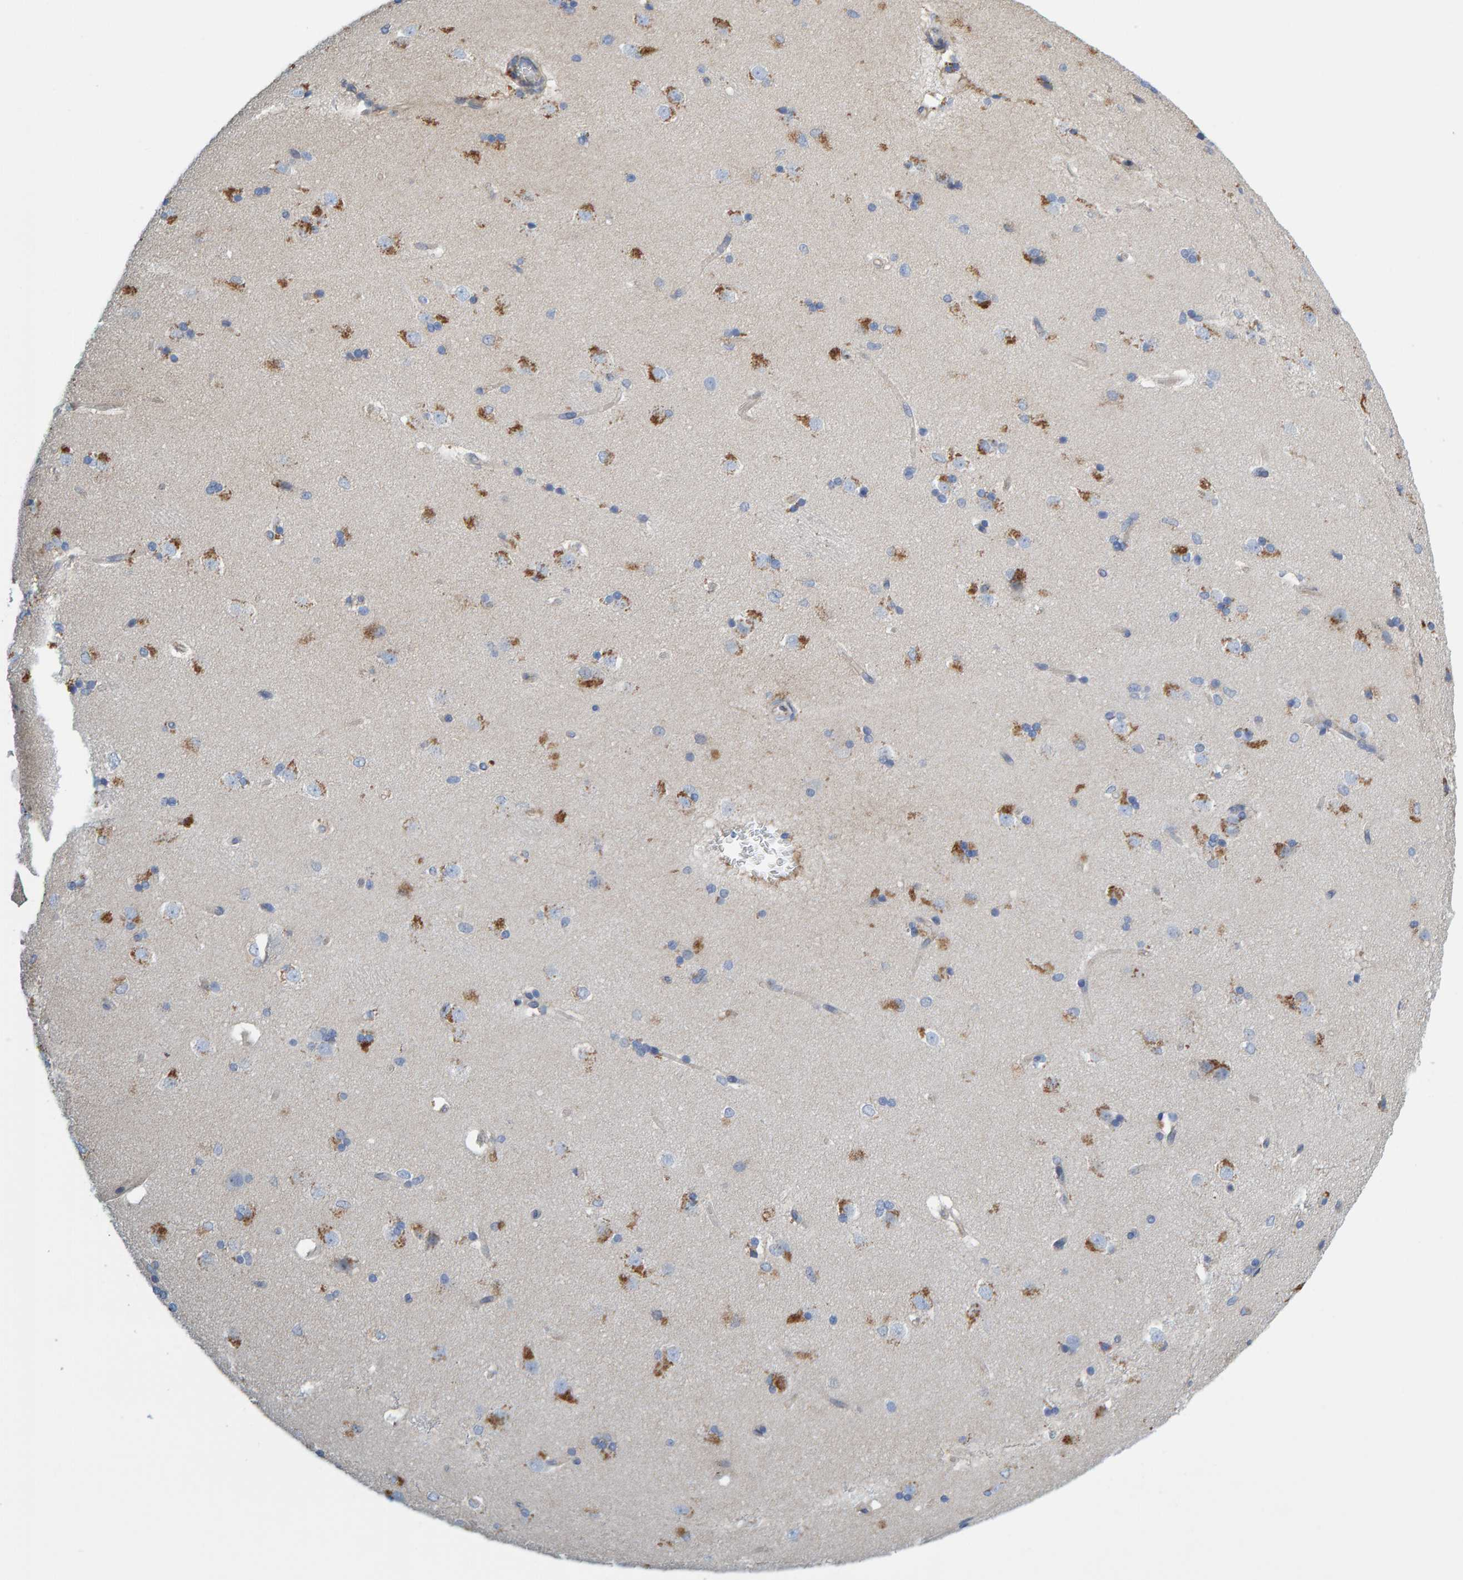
{"staining": {"intensity": "weak", "quantity": "<25%", "location": "cytoplasmic/membranous"}, "tissue": "caudate", "cell_type": "Glial cells", "image_type": "normal", "snomed": [{"axis": "morphology", "description": "Normal tissue, NOS"}, {"axis": "topography", "description": "Lateral ventricle wall"}], "caption": "The immunohistochemistry (IHC) photomicrograph has no significant positivity in glial cells of caudate.", "gene": "PRKD2", "patient": {"sex": "female", "age": 19}}